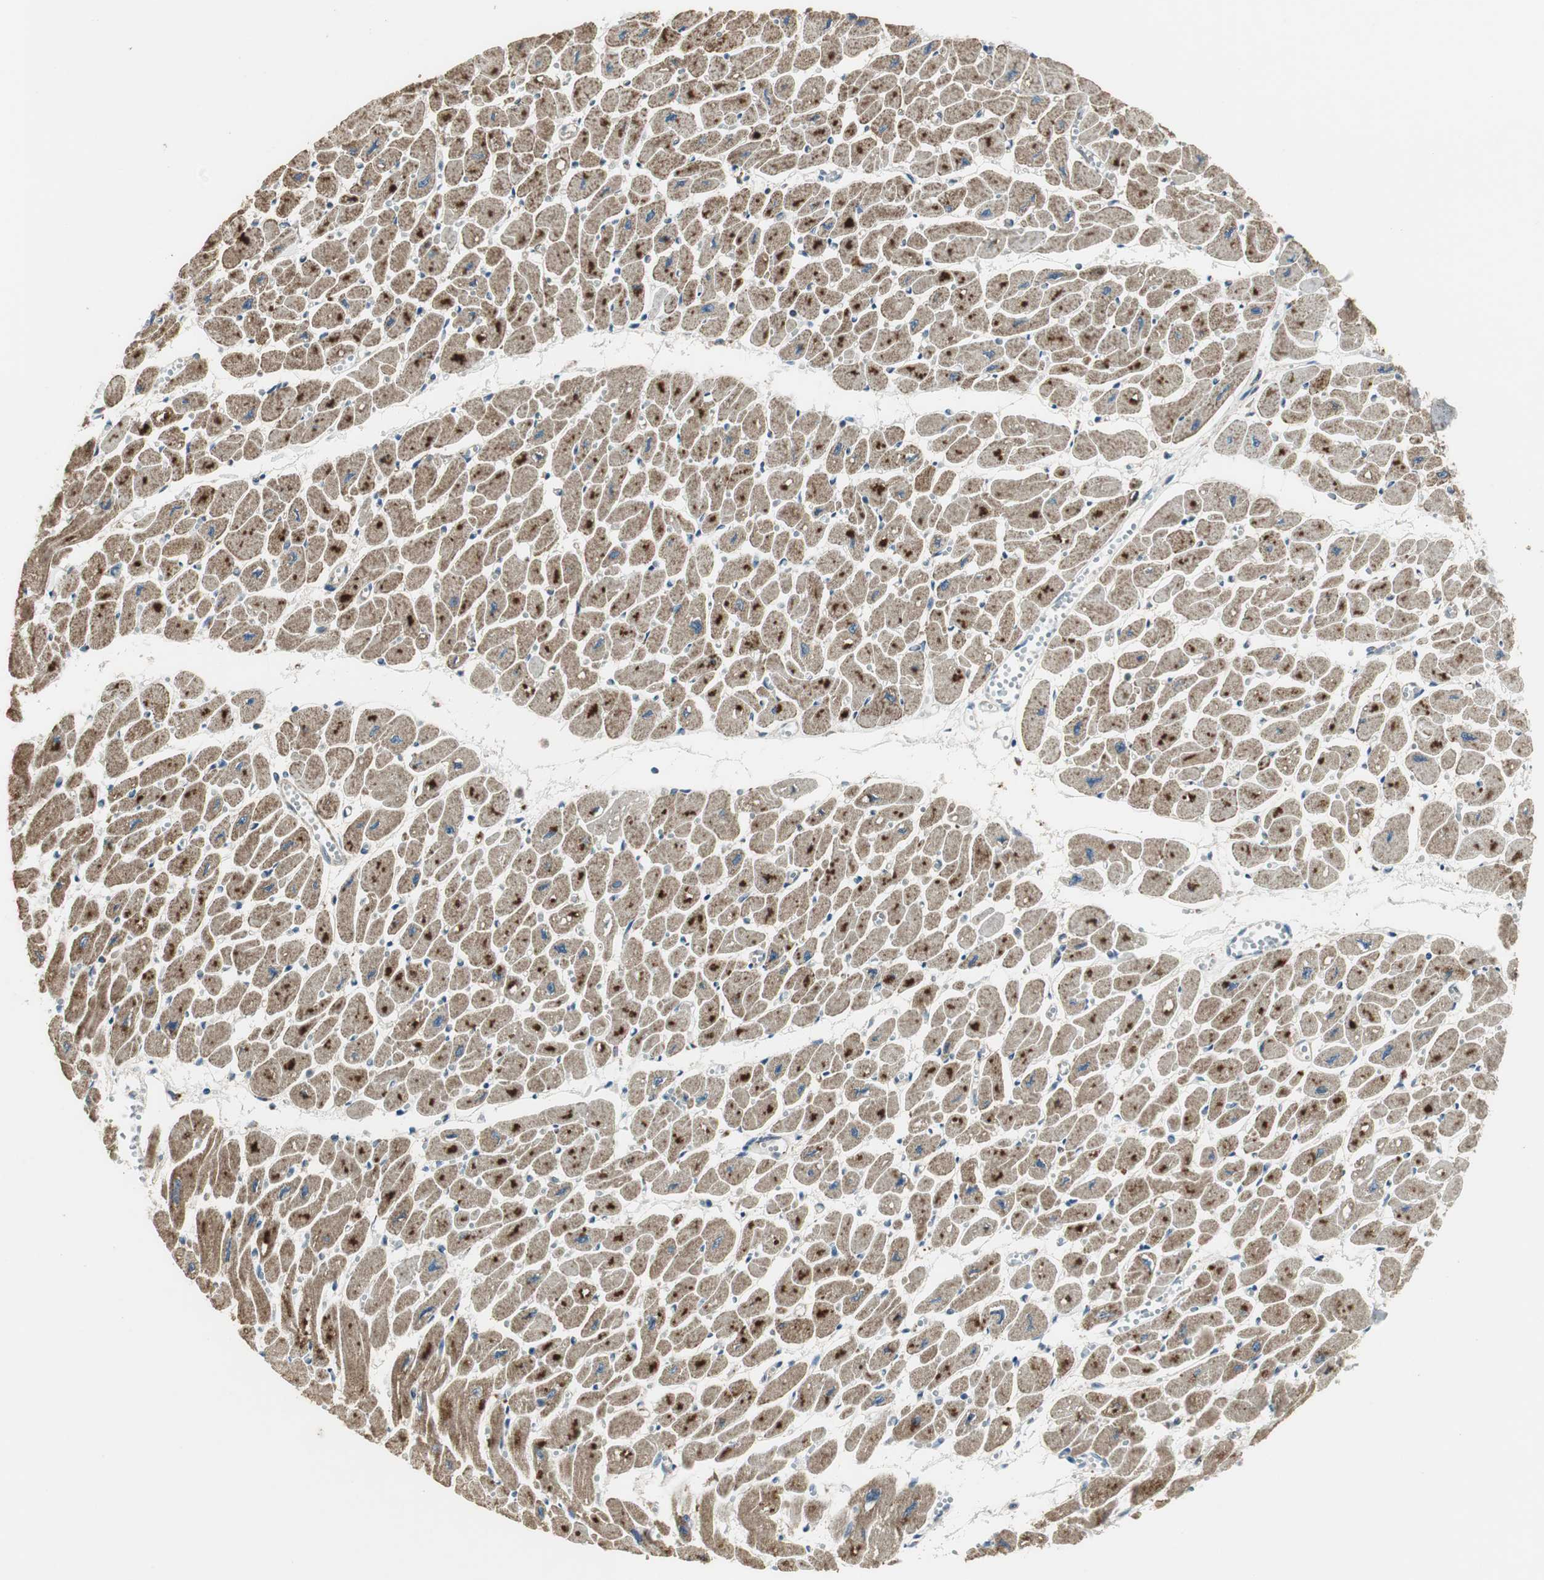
{"staining": {"intensity": "strong", "quantity": ">75%", "location": "cytoplasmic/membranous"}, "tissue": "heart muscle", "cell_type": "Cardiomyocytes", "image_type": "normal", "snomed": [{"axis": "morphology", "description": "Normal tissue, NOS"}, {"axis": "topography", "description": "Heart"}], "caption": "Immunohistochemical staining of normal heart muscle shows >75% levels of strong cytoplasmic/membranous protein staining in approximately >75% of cardiomyocytes. (DAB (3,3'-diaminobenzidine) IHC, brown staining for protein, blue staining for nuclei).", "gene": "MSTO1", "patient": {"sex": "female", "age": 54}}